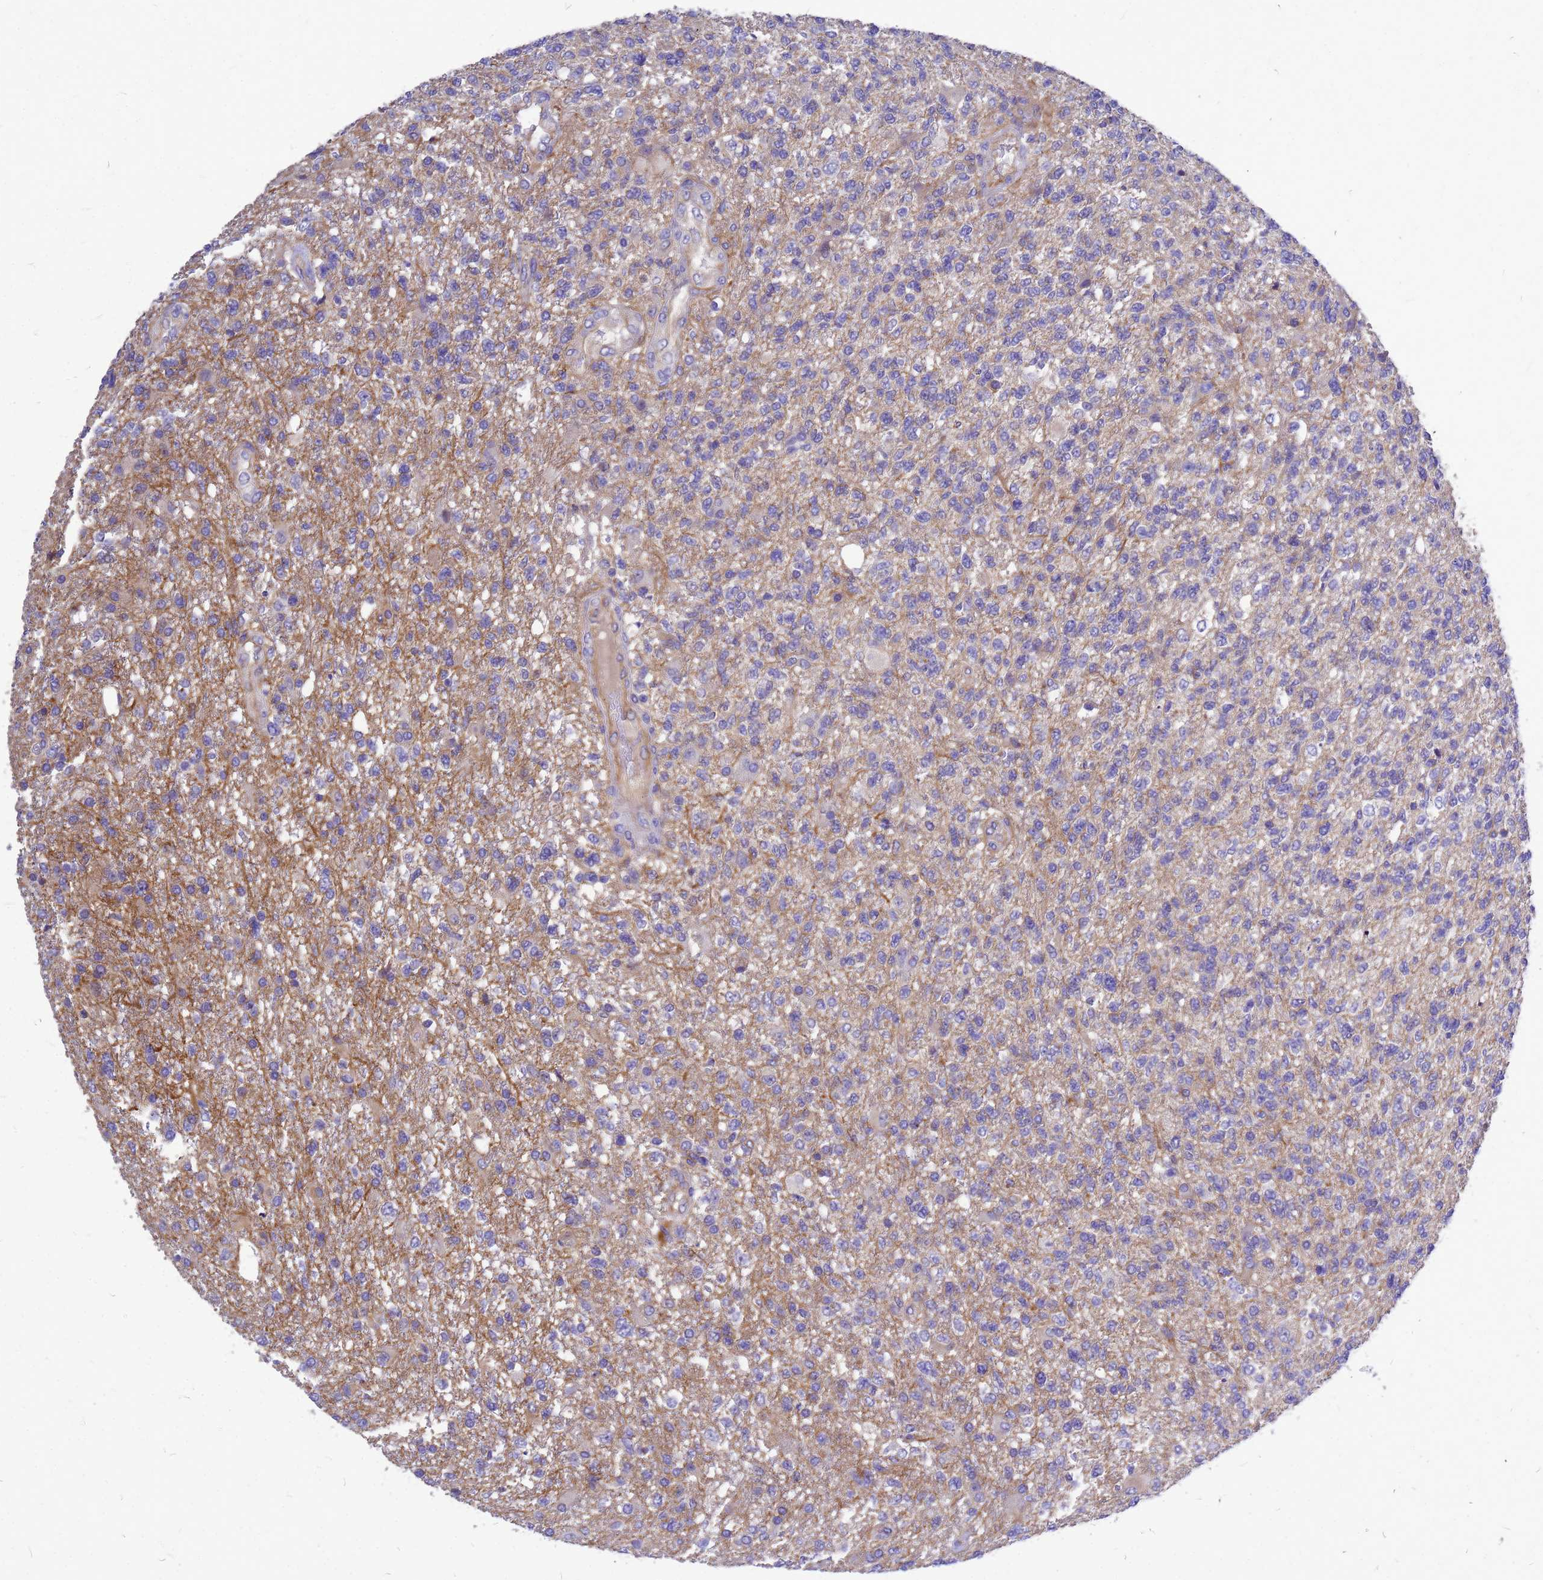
{"staining": {"intensity": "moderate", "quantity": "<25%", "location": "cytoplasmic/membranous"}, "tissue": "glioma", "cell_type": "Tumor cells", "image_type": "cancer", "snomed": [{"axis": "morphology", "description": "Glioma, malignant, High grade"}, {"axis": "topography", "description": "Brain"}], "caption": "The histopathology image displays a brown stain indicating the presence of a protein in the cytoplasmic/membranous of tumor cells in glioma.", "gene": "FBXW5", "patient": {"sex": "male", "age": 56}}